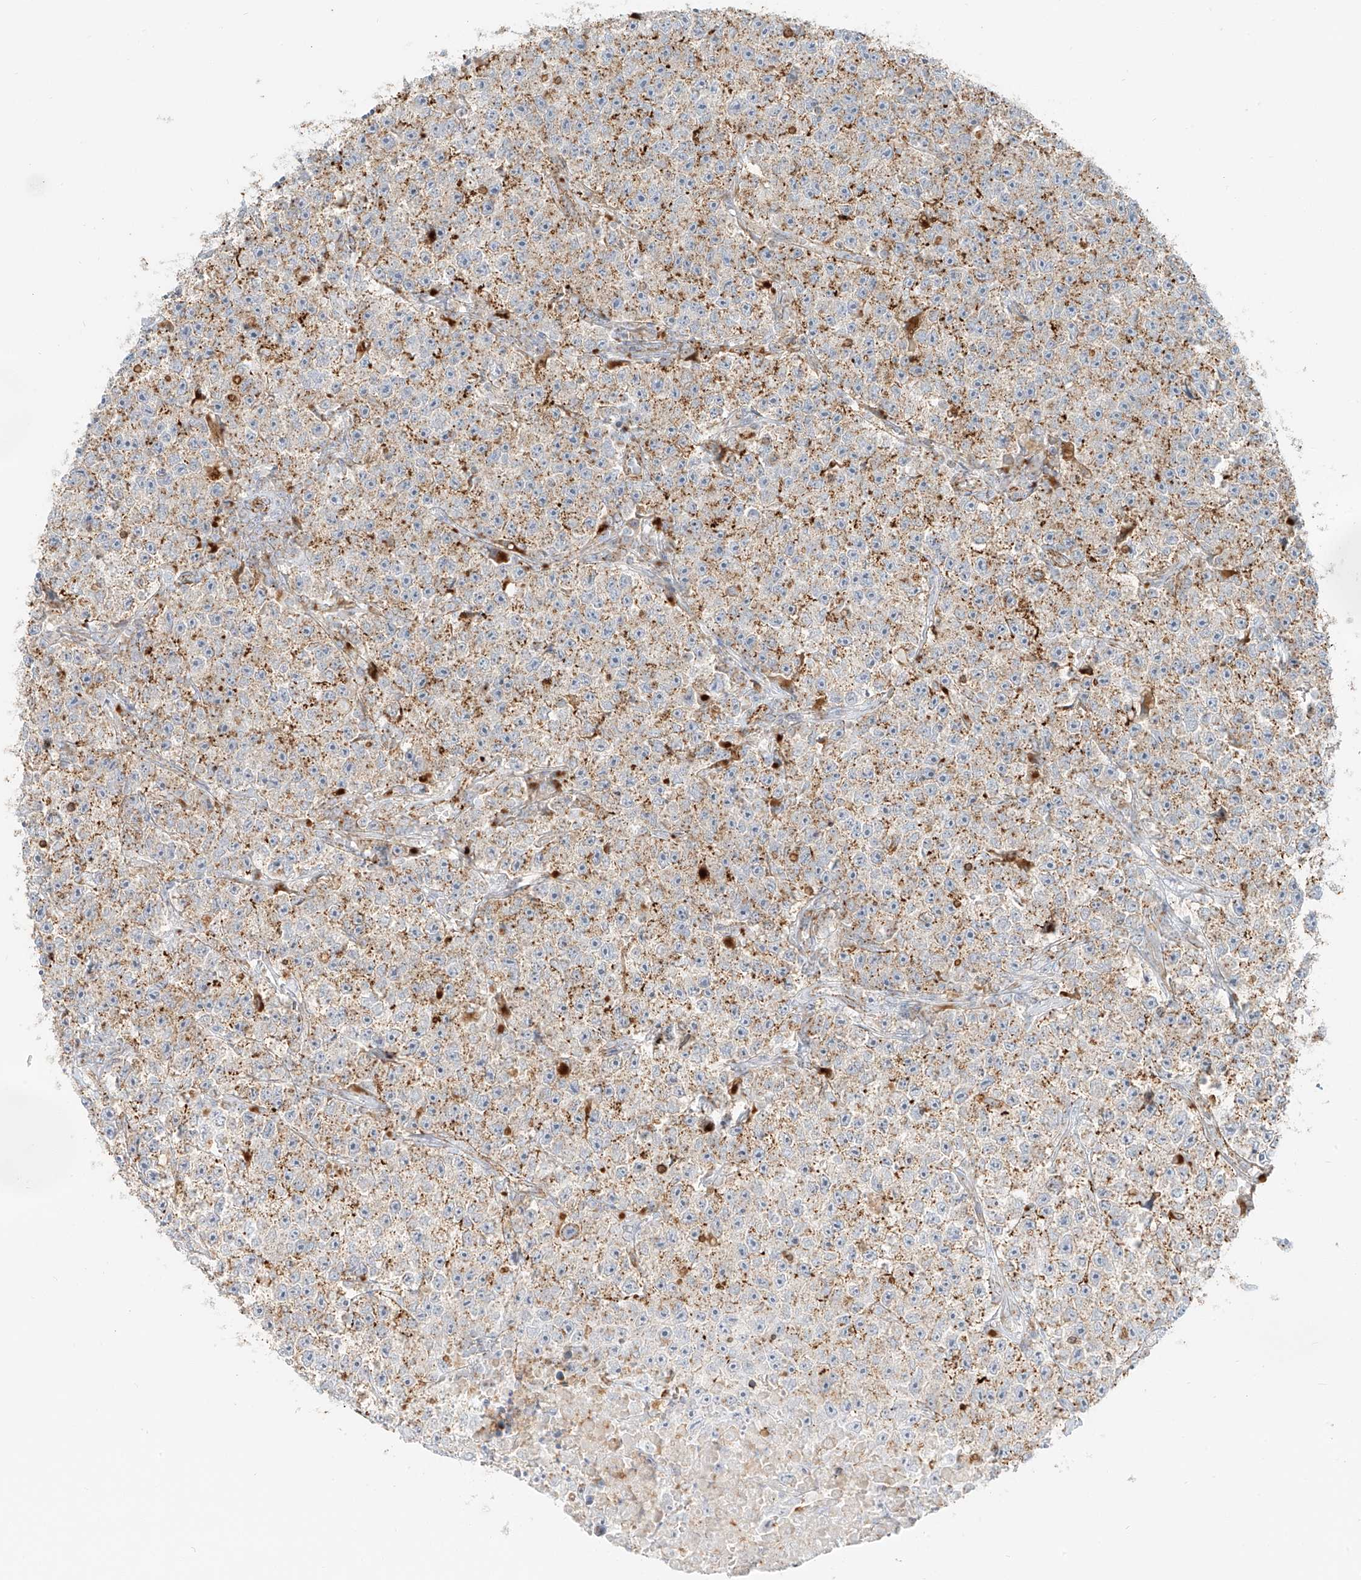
{"staining": {"intensity": "moderate", "quantity": ">75%", "location": "cytoplasmic/membranous"}, "tissue": "testis cancer", "cell_type": "Tumor cells", "image_type": "cancer", "snomed": [{"axis": "morphology", "description": "Seminoma, NOS"}, {"axis": "topography", "description": "Testis"}], "caption": "Protein analysis of seminoma (testis) tissue demonstrates moderate cytoplasmic/membranous positivity in approximately >75% of tumor cells.", "gene": "SLC35F6", "patient": {"sex": "male", "age": 22}}